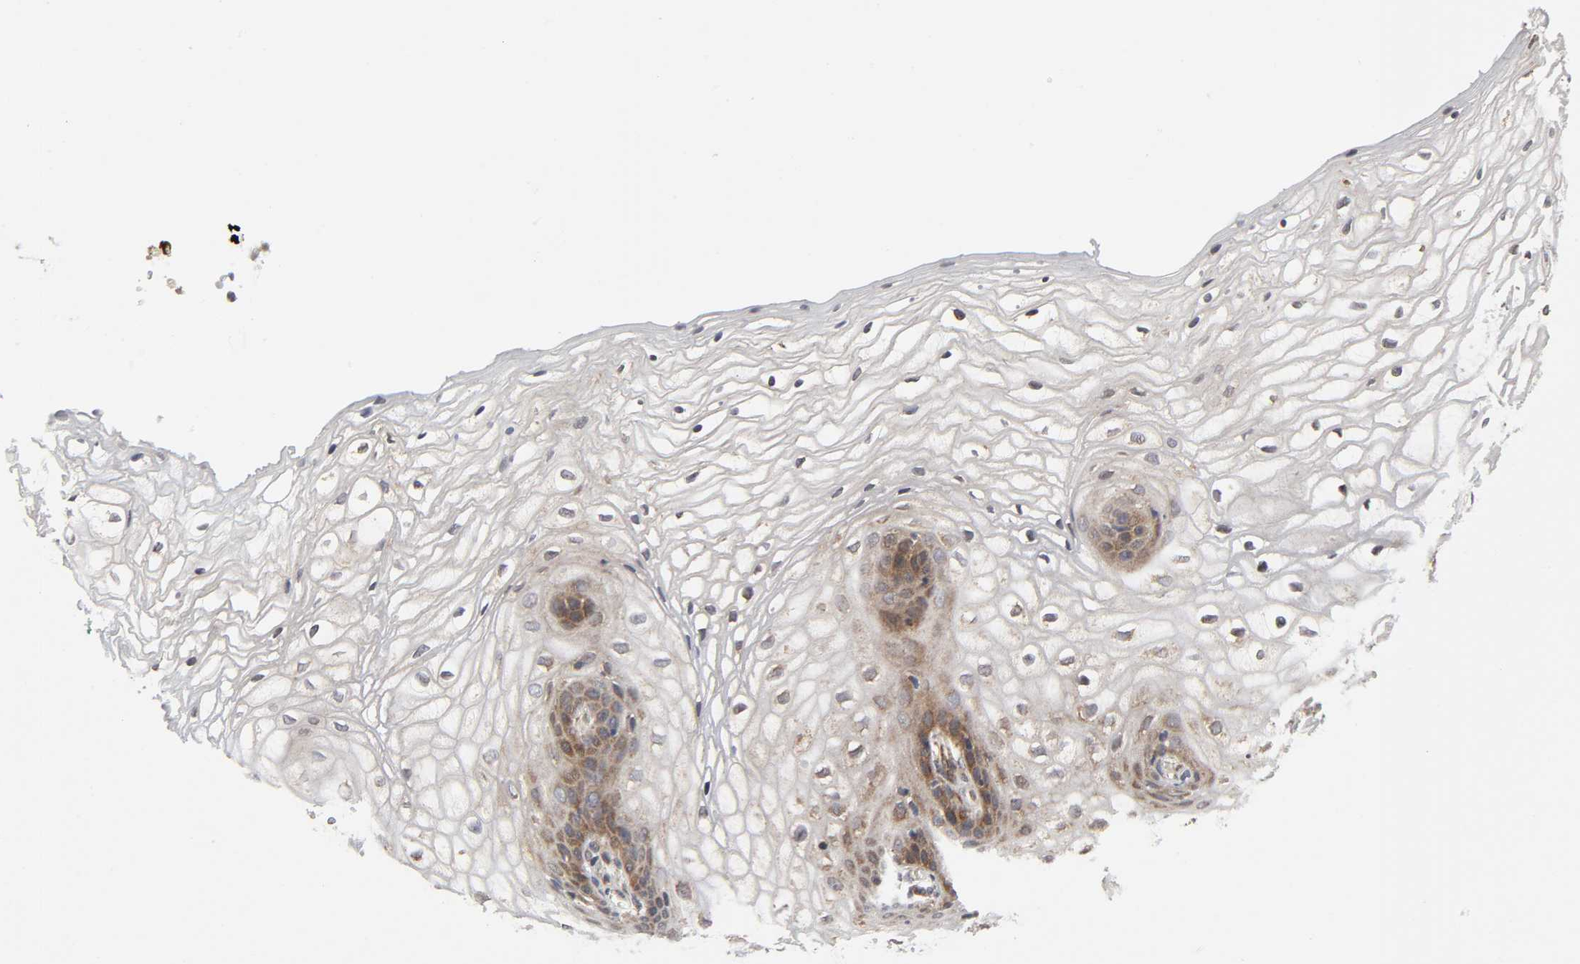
{"staining": {"intensity": "strong", "quantity": "25%-75%", "location": "cytoplasmic/membranous"}, "tissue": "vagina", "cell_type": "Squamous epithelial cells", "image_type": "normal", "snomed": [{"axis": "morphology", "description": "Normal tissue, NOS"}, {"axis": "topography", "description": "Vagina"}], "caption": "Immunohistochemistry (IHC) staining of benign vagina, which demonstrates high levels of strong cytoplasmic/membranous expression in approximately 25%-75% of squamous epithelial cells indicating strong cytoplasmic/membranous protein positivity. The staining was performed using DAB (3,3'-diaminobenzidine) (brown) for protein detection and nuclei were counterstained in hematoxylin (blue).", "gene": "SLC30A9", "patient": {"sex": "female", "age": 34}}